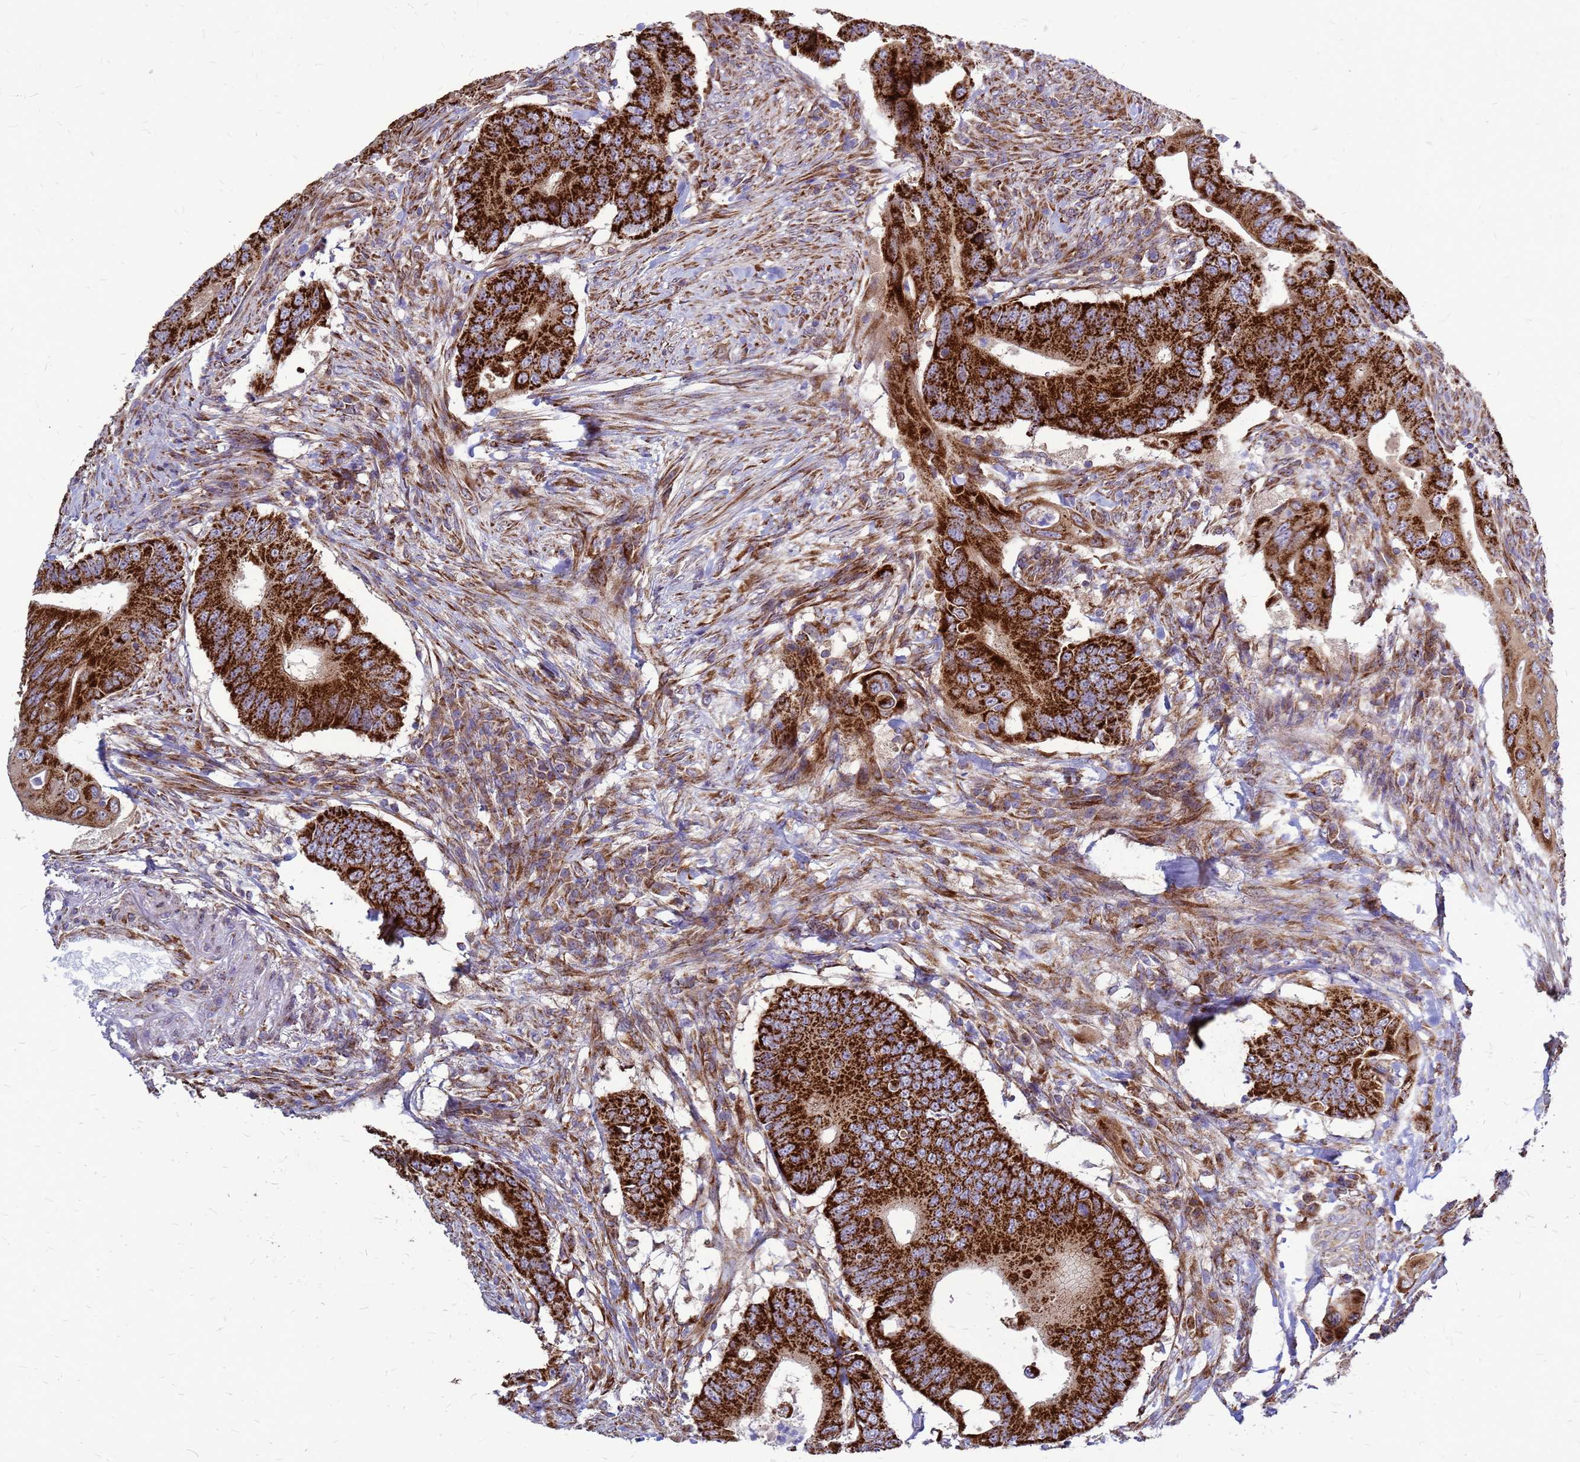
{"staining": {"intensity": "strong", "quantity": ">75%", "location": "cytoplasmic/membranous"}, "tissue": "colorectal cancer", "cell_type": "Tumor cells", "image_type": "cancer", "snomed": [{"axis": "morphology", "description": "Adenocarcinoma, NOS"}, {"axis": "topography", "description": "Colon"}], "caption": "Human colorectal adenocarcinoma stained for a protein (brown) exhibits strong cytoplasmic/membranous positive staining in approximately >75% of tumor cells.", "gene": "FSTL4", "patient": {"sex": "male", "age": 71}}